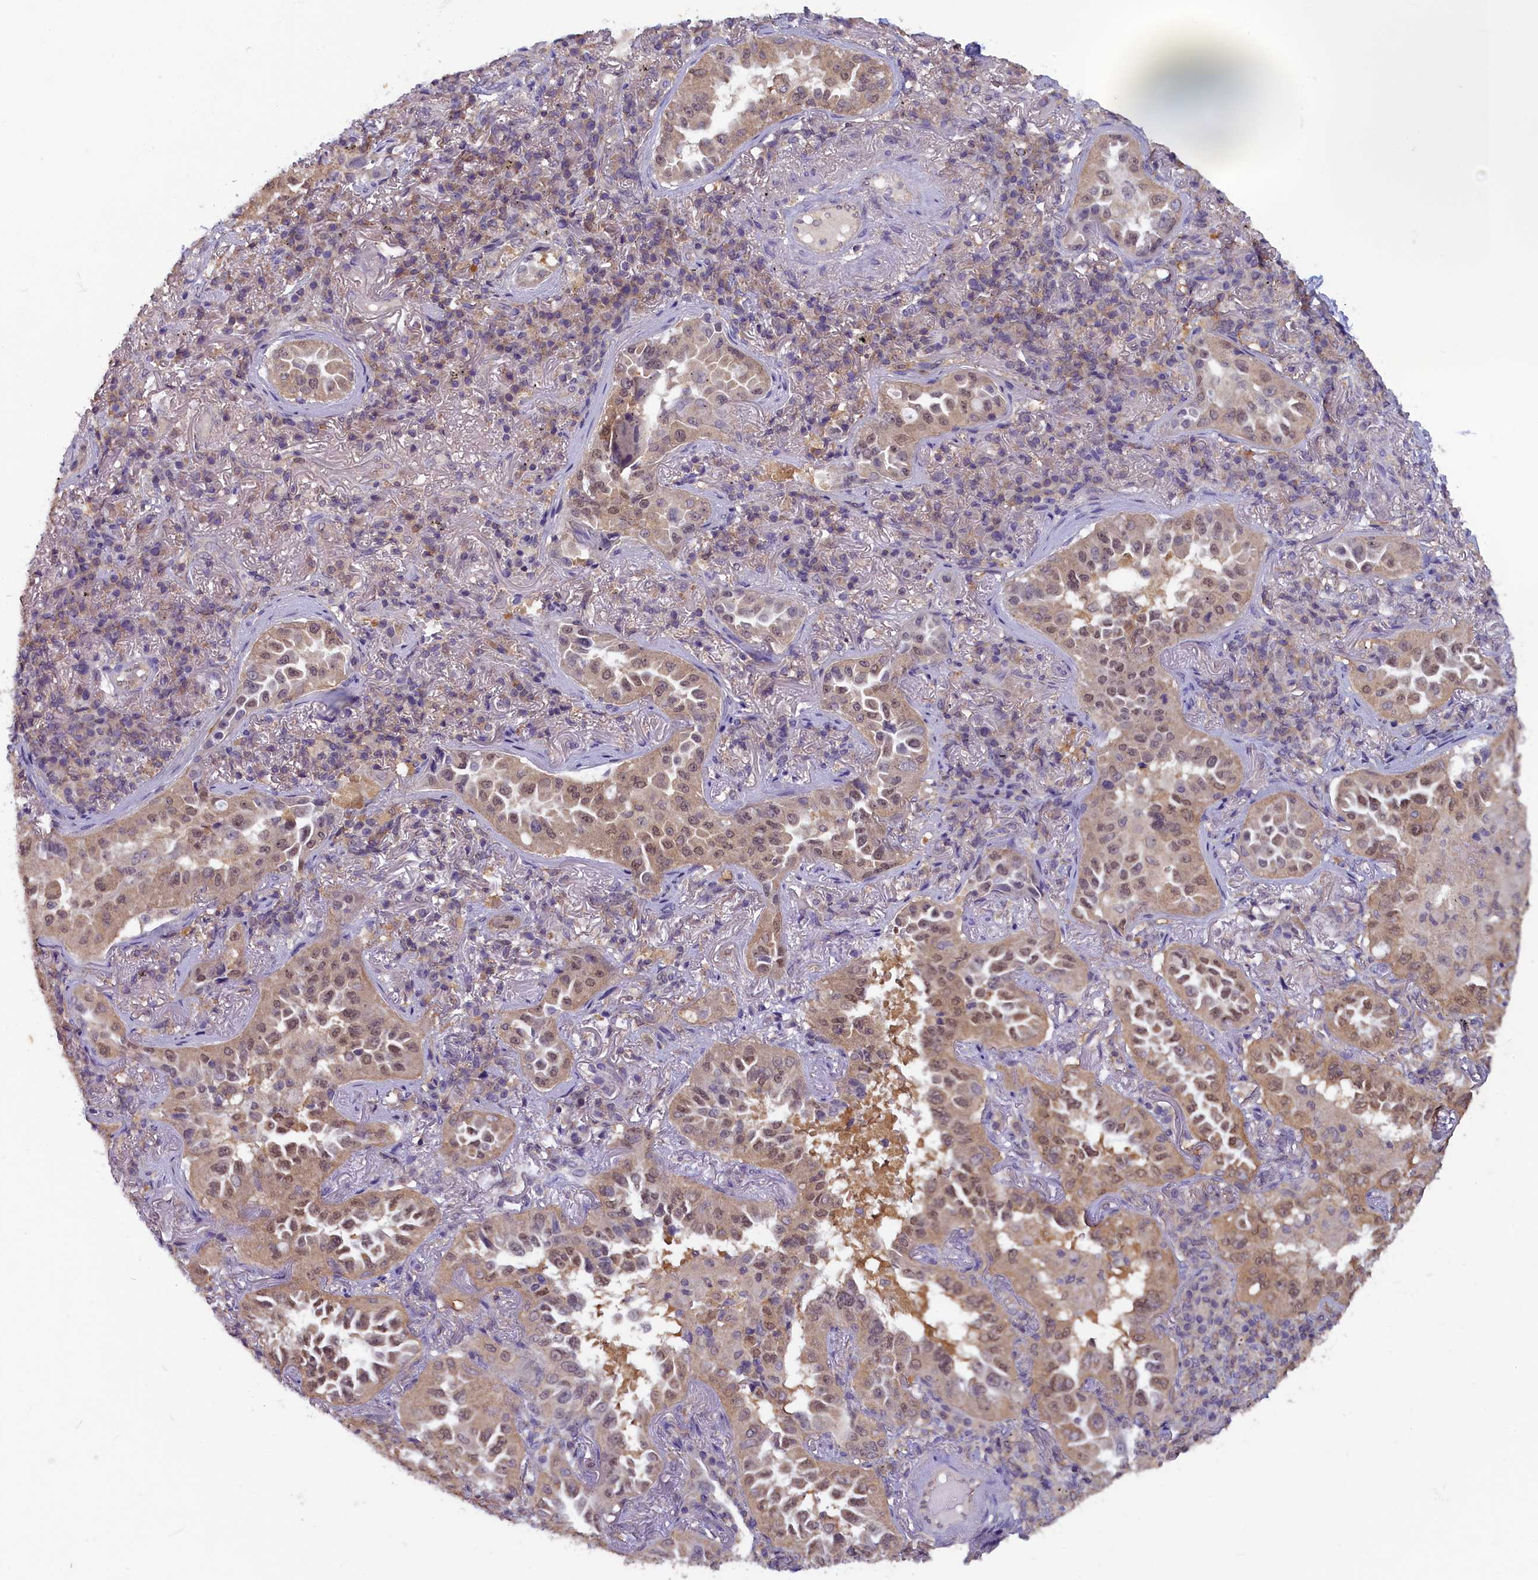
{"staining": {"intensity": "weak", "quantity": "25%-75%", "location": "nuclear"}, "tissue": "lung cancer", "cell_type": "Tumor cells", "image_type": "cancer", "snomed": [{"axis": "morphology", "description": "Adenocarcinoma, NOS"}, {"axis": "topography", "description": "Lung"}], "caption": "Immunohistochemical staining of lung cancer (adenocarcinoma) displays low levels of weak nuclear protein expression in about 25%-75% of tumor cells.", "gene": "NUBP1", "patient": {"sex": "female", "age": 69}}